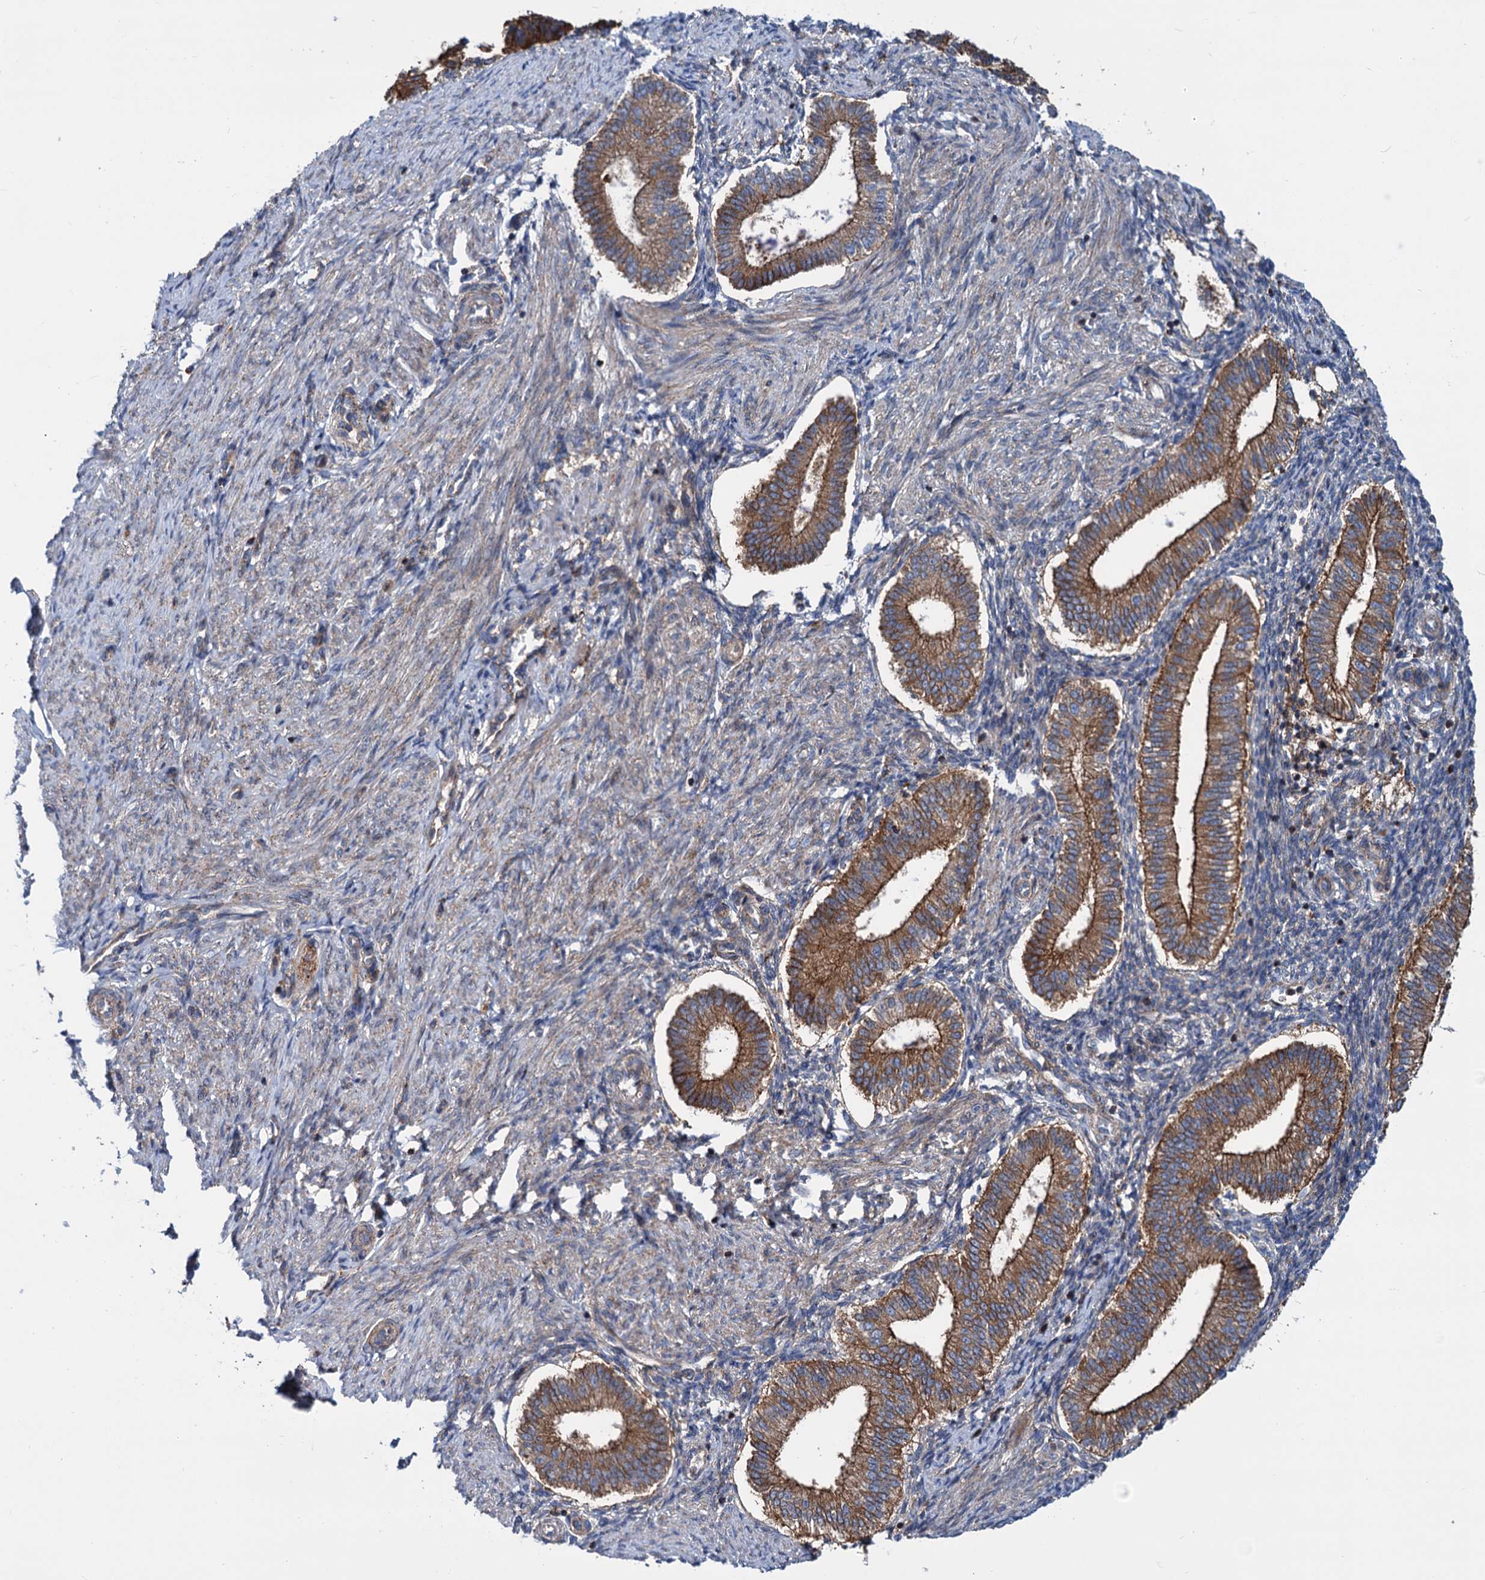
{"staining": {"intensity": "weak", "quantity": "<25%", "location": "cytoplasmic/membranous"}, "tissue": "endometrium", "cell_type": "Cells in endometrial stroma", "image_type": "normal", "snomed": [{"axis": "morphology", "description": "Normal tissue, NOS"}, {"axis": "topography", "description": "Endometrium"}], "caption": "Immunohistochemical staining of benign endometrium shows no significant staining in cells in endometrial stroma.", "gene": "PSEN1", "patient": {"sex": "female", "age": 24}}